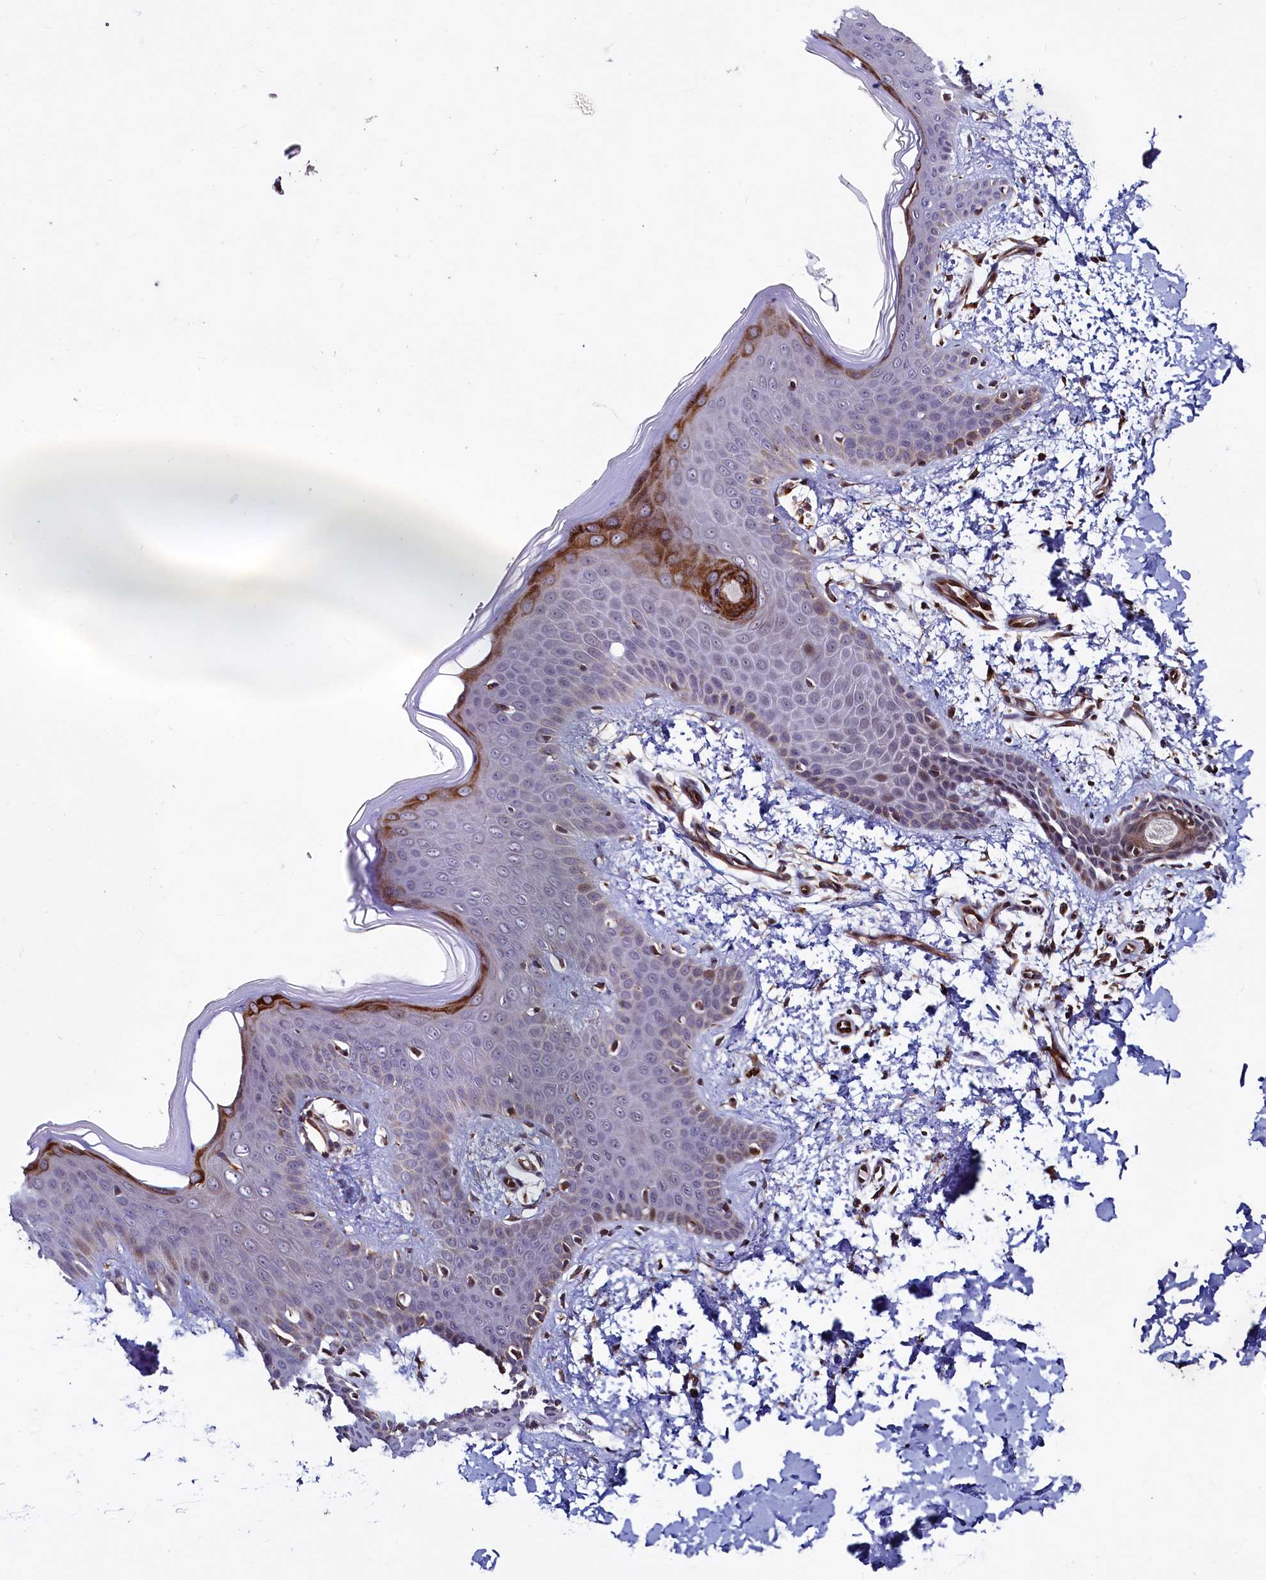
{"staining": {"intensity": "moderate", "quantity": ">75%", "location": "cytoplasmic/membranous,nuclear"}, "tissue": "skin", "cell_type": "Fibroblasts", "image_type": "normal", "snomed": [{"axis": "morphology", "description": "Normal tissue, NOS"}, {"axis": "topography", "description": "Skin"}], "caption": "IHC staining of normal skin, which exhibits medium levels of moderate cytoplasmic/membranous,nuclear expression in approximately >75% of fibroblasts indicating moderate cytoplasmic/membranous,nuclear protein expression. The staining was performed using DAB (3,3'-diaminobenzidine) (brown) for protein detection and nuclei were counterstained in hematoxylin (blue).", "gene": "ZNF577", "patient": {"sex": "male", "age": 36}}